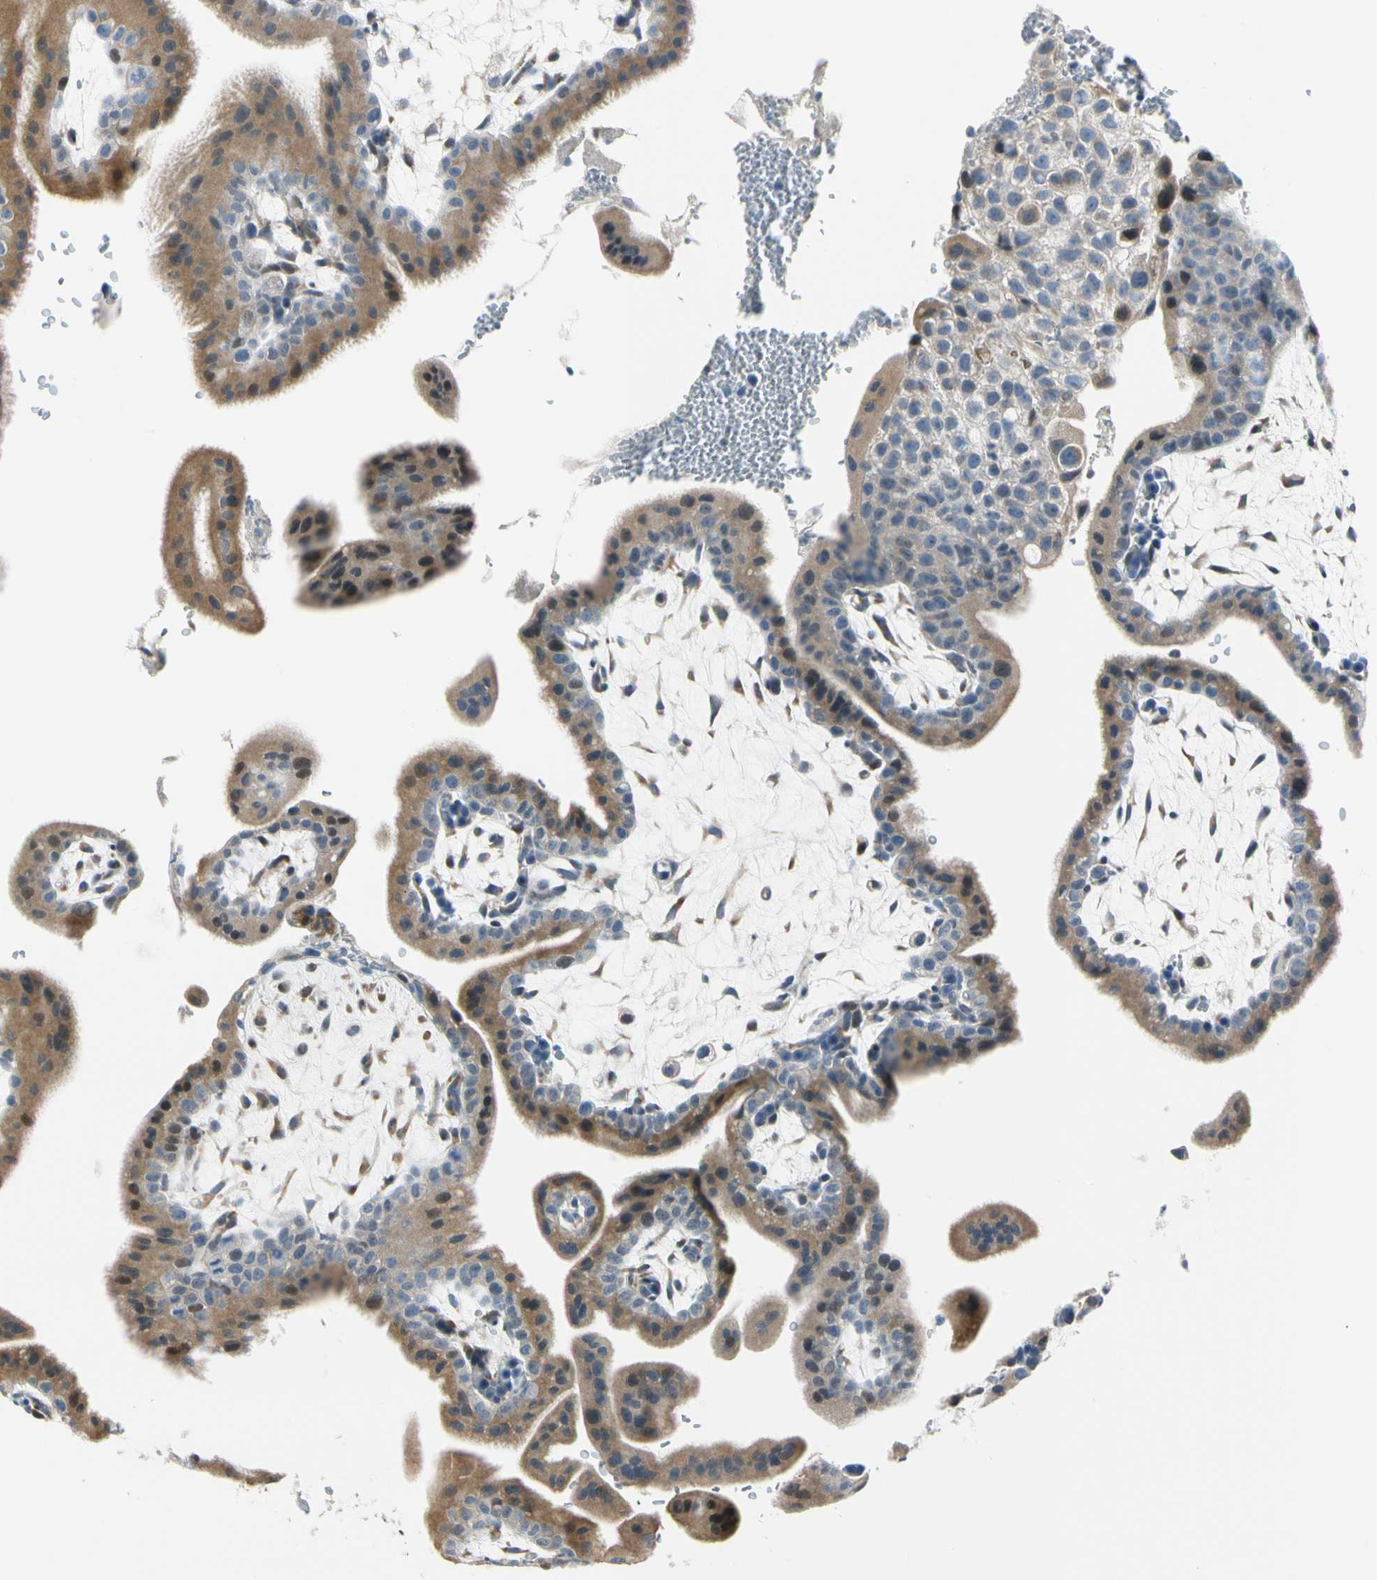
{"staining": {"intensity": "moderate", "quantity": ">75%", "location": "cytoplasmic/membranous"}, "tissue": "placenta", "cell_type": "Decidual cells", "image_type": "normal", "snomed": [{"axis": "morphology", "description": "Normal tissue, NOS"}, {"axis": "topography", "description": "Placenta"}], "caption": "A high-resolution image shows immunohistochemistry staining of normal placenta, which reveals moderate cytoplasmic/membranous staining in about >75% of decidual cells. The staining was performed using DAB (3,3'-diaminobenzidine), with brown indicating positive protein expression. Nuclei are stained blue with hematoxylin.", "gene": "NPDC1", "patient": {"sex": "female", "age": 35}}